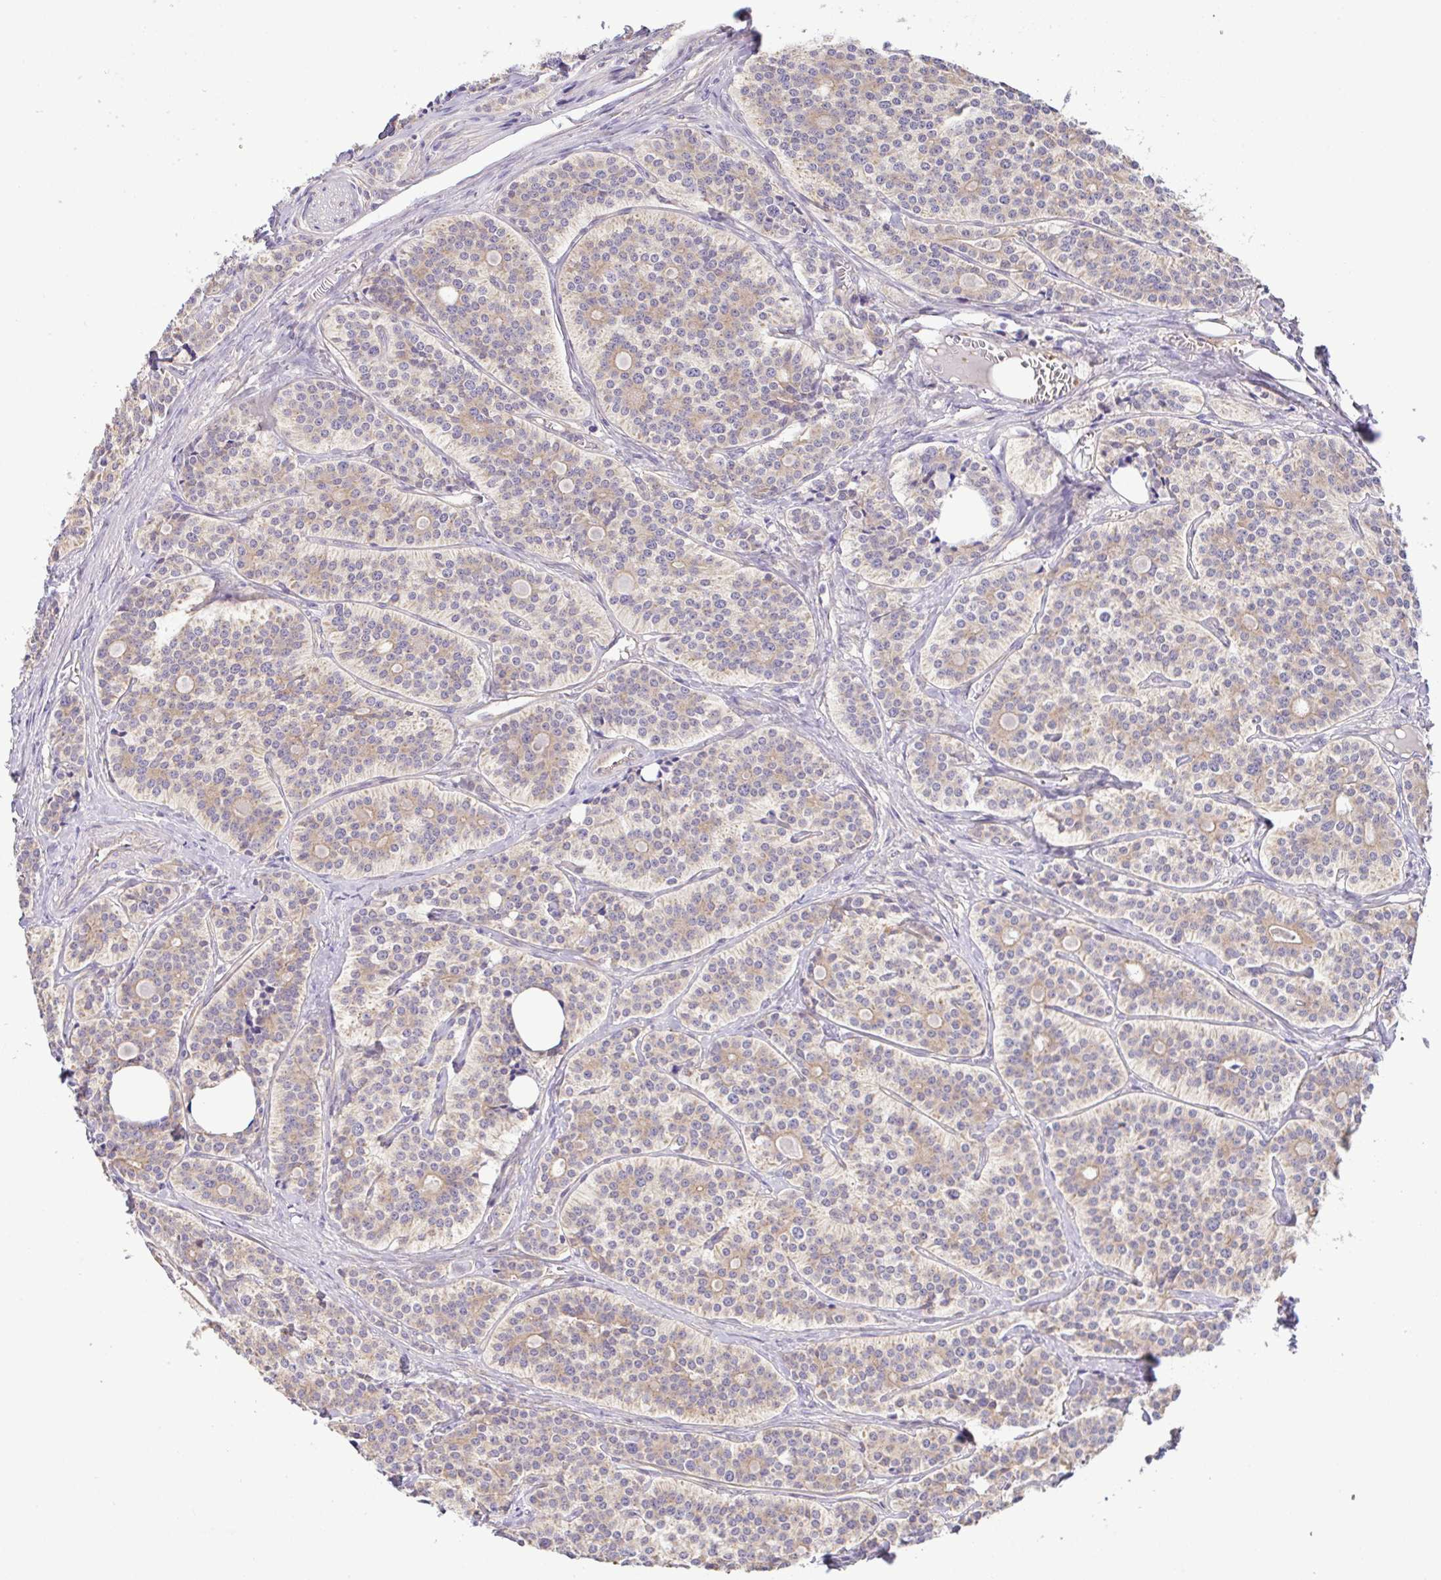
{"staining": {"intensity": "weak", "quantity": "25%-75%", "location": "cytoplasmic/membranous"}, "tissue": "carcinoid", "cell_type": "Tumor cells", "image_type": "cancer", "snomed": [{"axis": "morphology", "description": "Carcinoid, malignant, NOS"}, {"axis": "topography", "description": "Small intestine"}], "caption": "This photomicrograph demonstrates carcinoid stained with IHC to label a protein in brown. The cytoplasmic/membranous of tumor cells show weak positivity for the protein. Nuclei are counter-stained blue.", "gene": "PLCD4", "patient": {"sex": "male", "age": 63}}